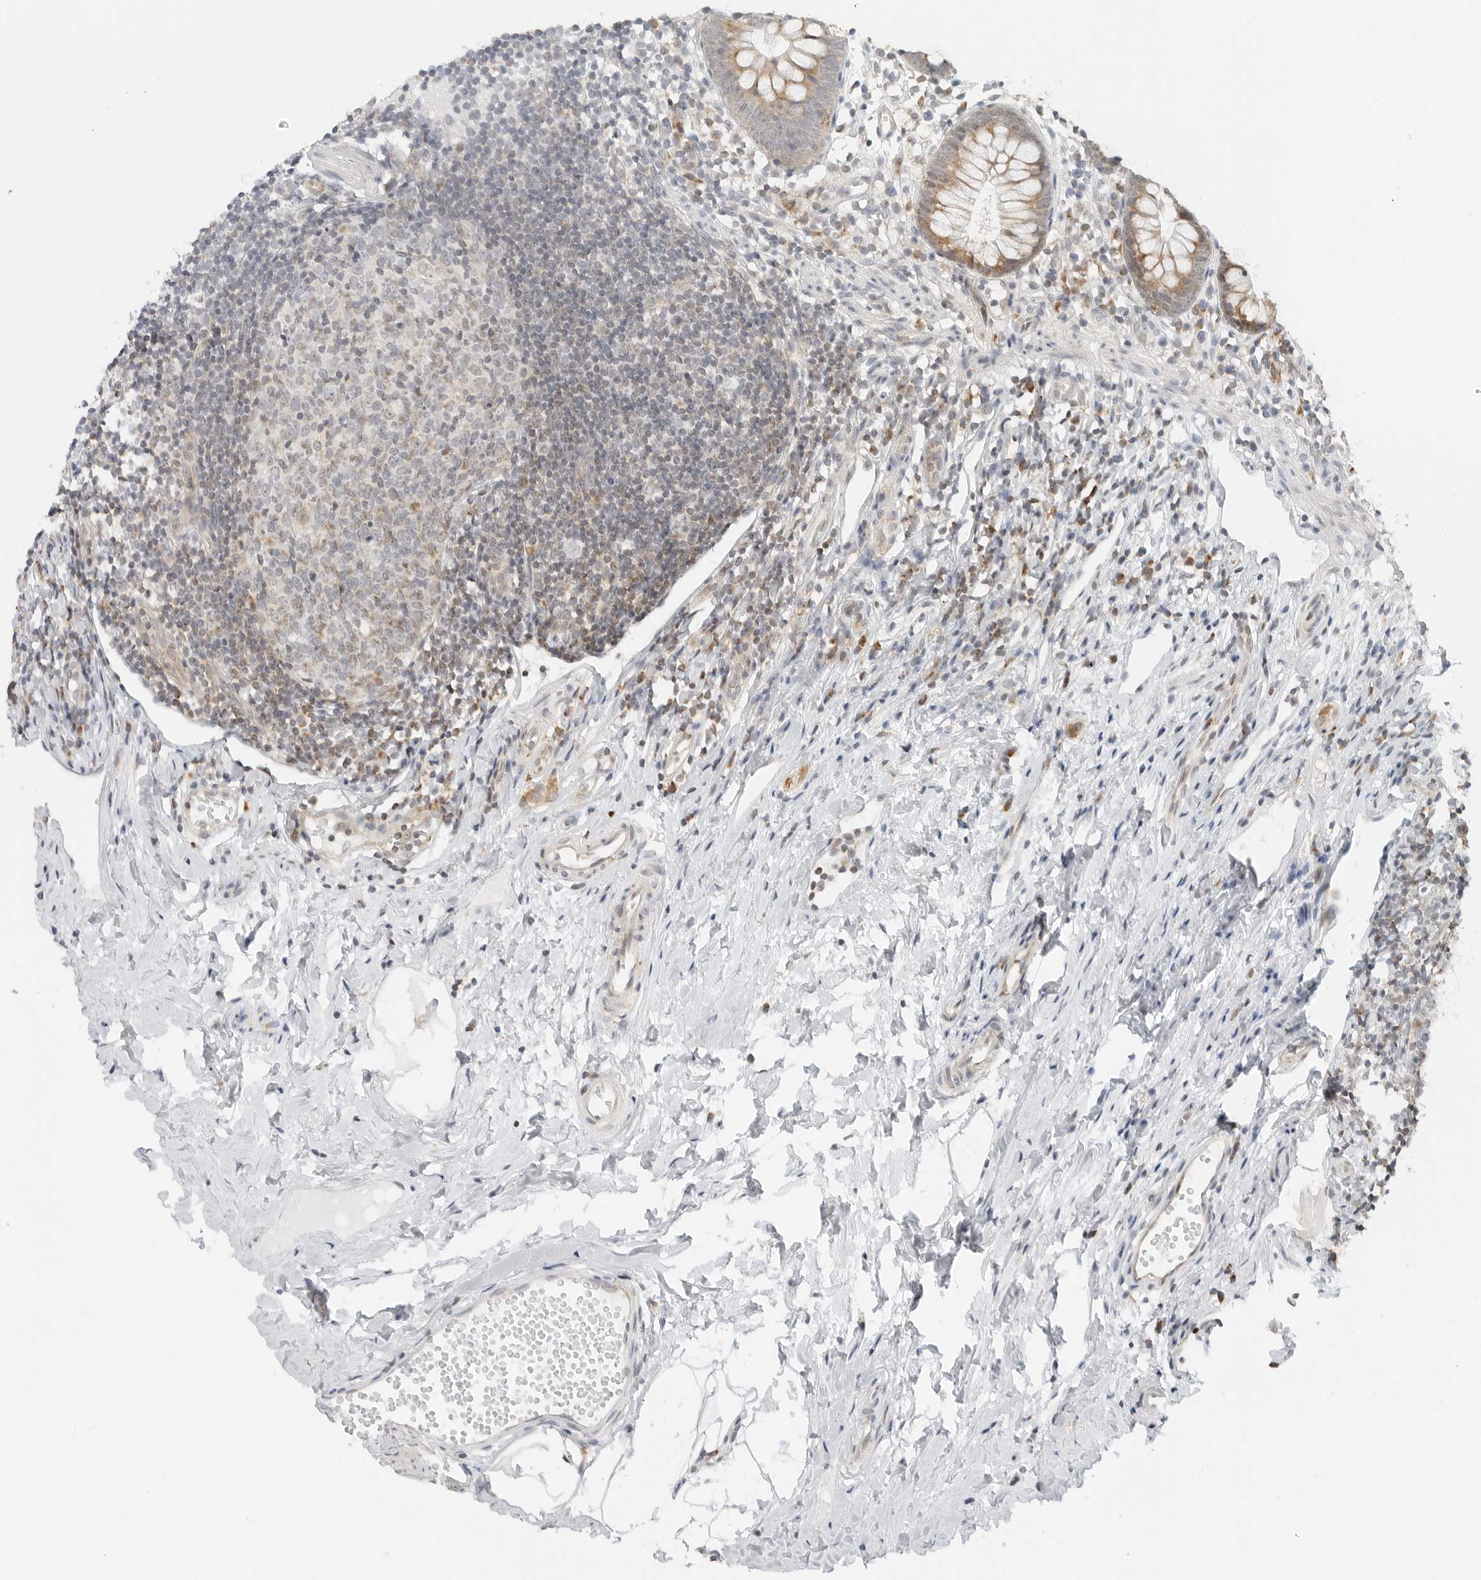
{"staining": {"intensity": "moderate", "quantity": ">75%", "location": "cytoplasmic/membranous"}, "tissue": "appendix", "cell_type": "Glandular cells", "image_type": "normal", "snomed": [{"axis": "morphology", "description": "Normal tissue, NOS"}, {"axis": "topography", "description": "Appendix"}], "caption": "This micrograph exhibits immunohistochemistry (IHC) staining of unremarkable human appendix, with medium moderate cytoplasmic/membranous positivity in about >75% of glandular cells.", "gene": "POLR3GL", "patient": {"sex": "female", "age": 20}}